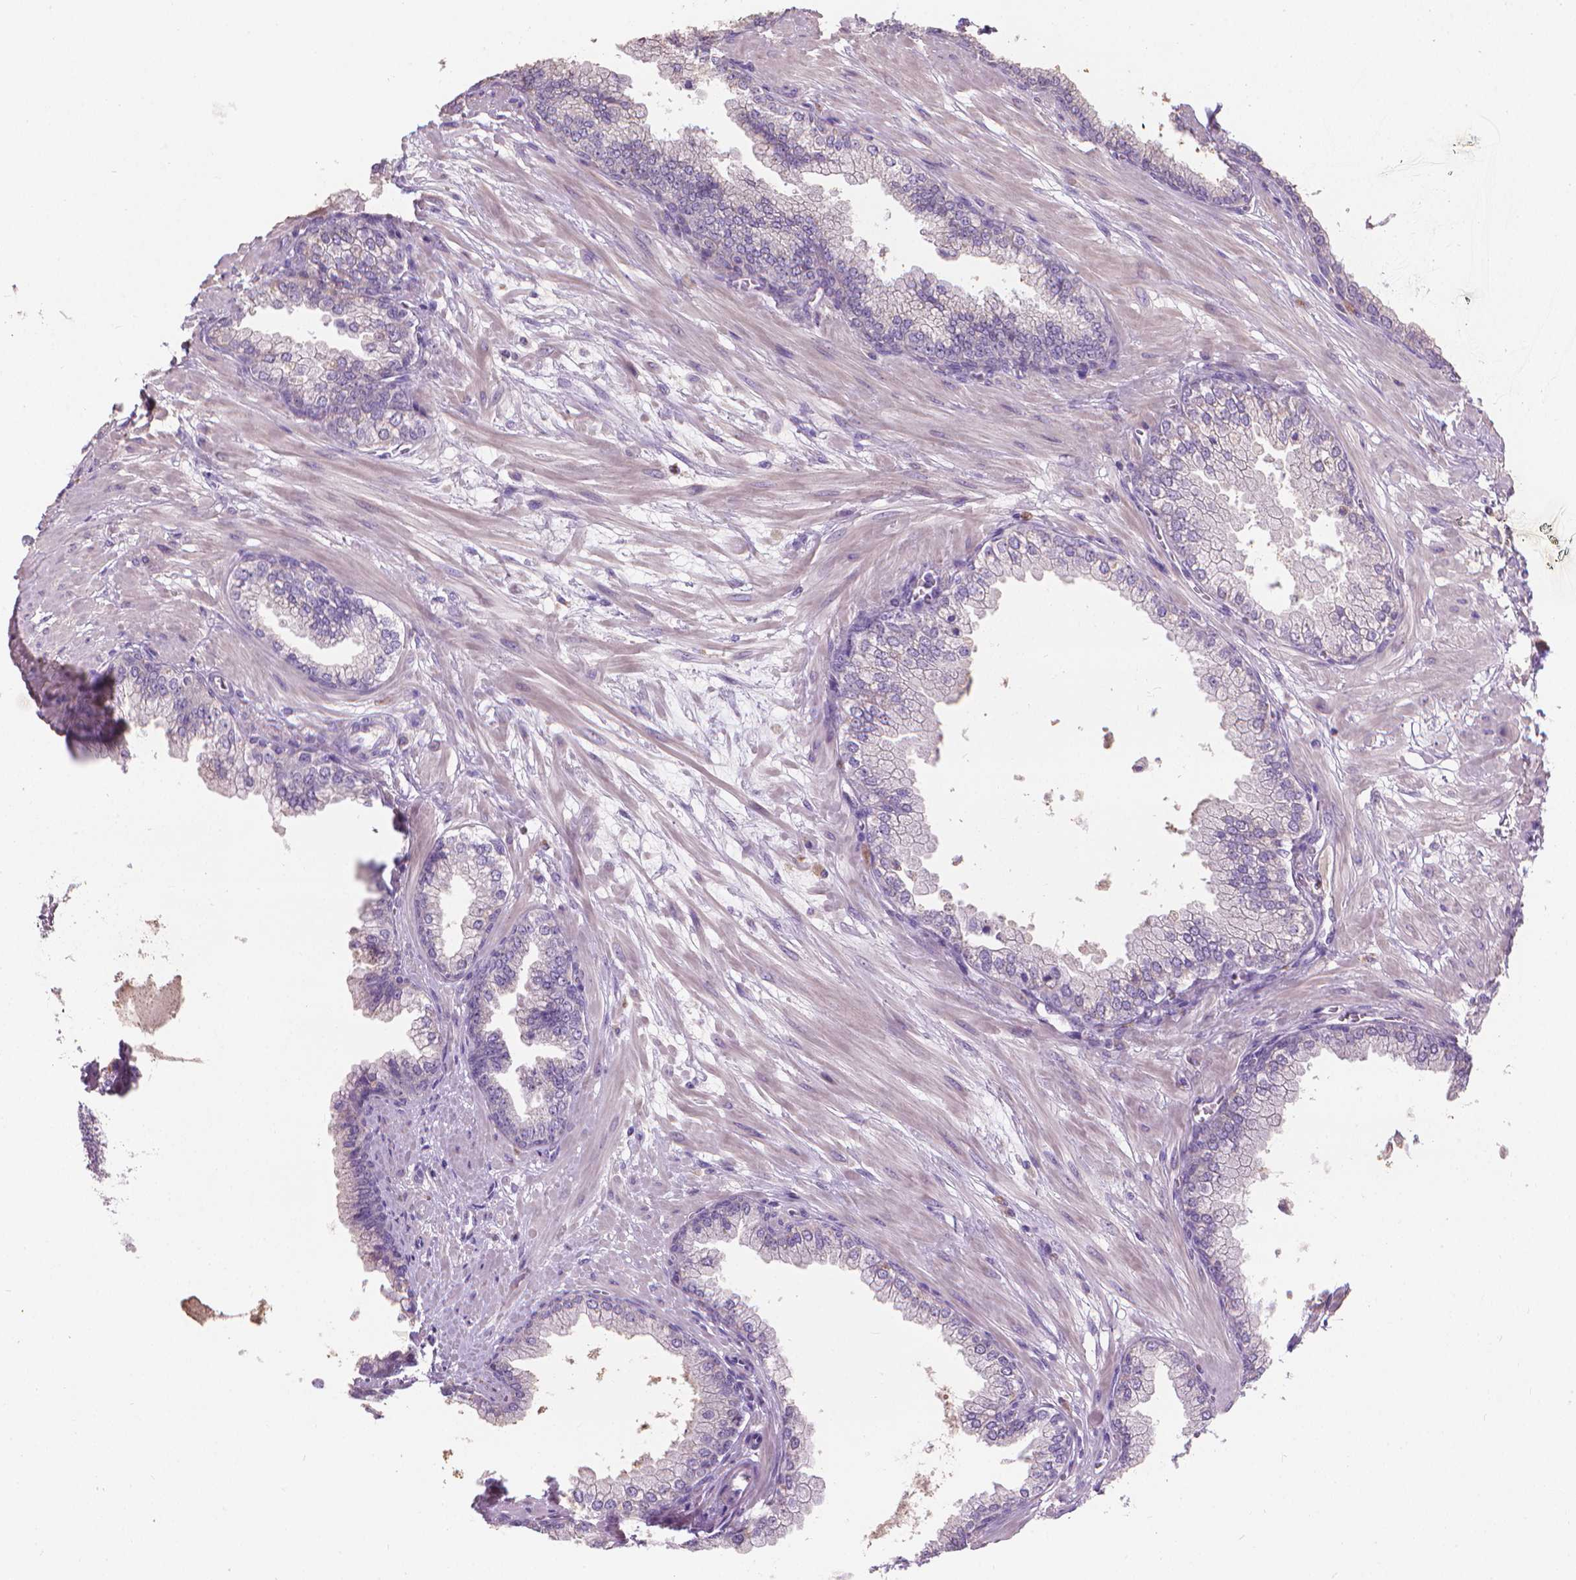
{"staining": {"intensity": "negative", "quantity": "none", "location": "none"}, "tissue": "prostate cancer", "cell_type": "Tumor cells", "image_type": "cancer", "snomed": [{"axis": "morphology", "description": "Adenocarcinoma, Low grade"}, {"axis": "topography", "description": "Prostate"}], "caption": "Tumor cells show no significant protein staining in prostate cancer (adenocarcinoma (low-grade)).", "gene": "CABCOCO1", "patient": {"sex": "male", "age": 64}}